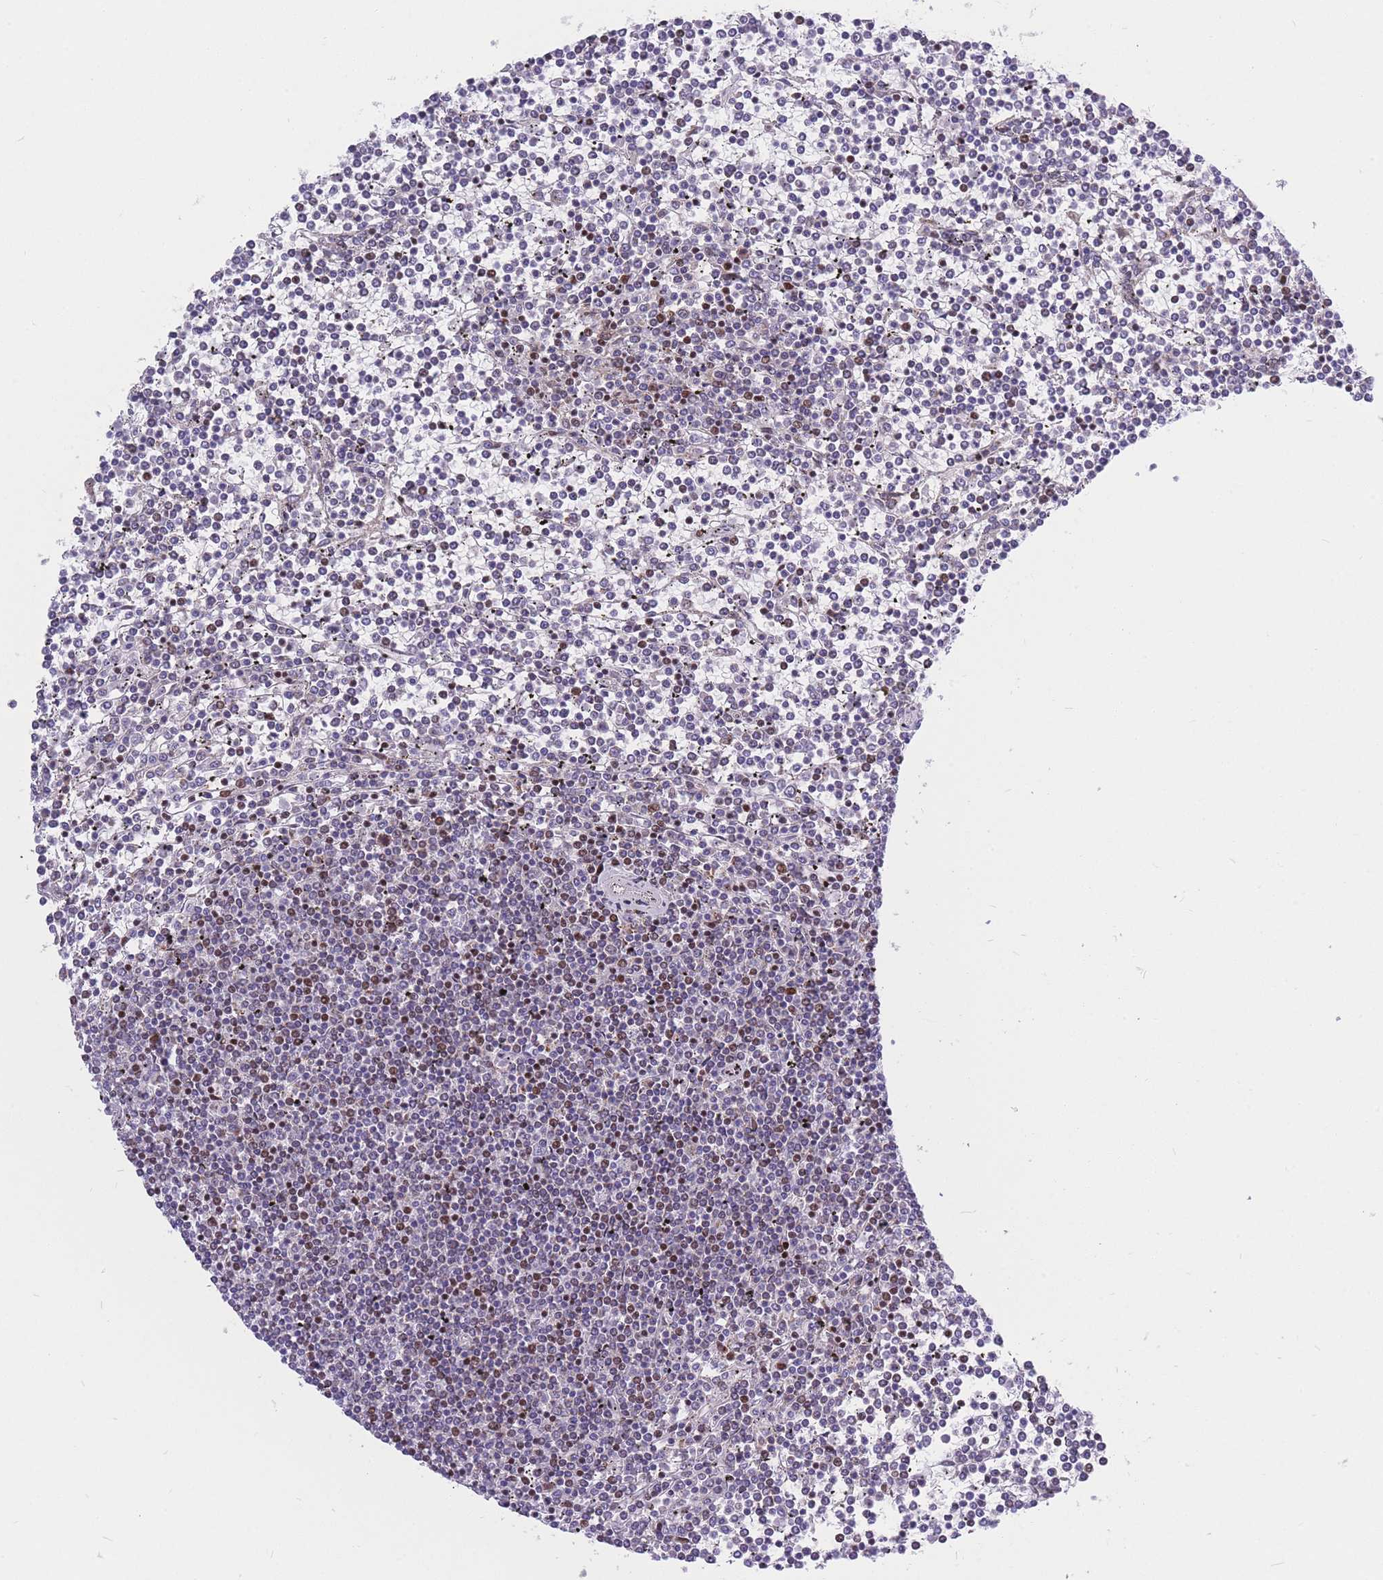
{"staining": {"intensity": "strong", "quantity": "<25%", "location": "nuclear"}, "tissue": "lymphoma", "cell_type": "Tumor cells", "image_type": "cancer", "snomed": [{"axis": "morphology", "description": "Malignant lymphoma, non-Hodgkin's type, Low grade"}, {"axis": "topography", "description": "Spleen"}], "caption": "A micrograph of lymphoma stained for a protein reveals strong nuclear brown staining in tumor cells. (DAB IHC with brightfield microscopy, high magnification).", "gene": "MOB4", "patient": {"sex": "female", "age": 19}}